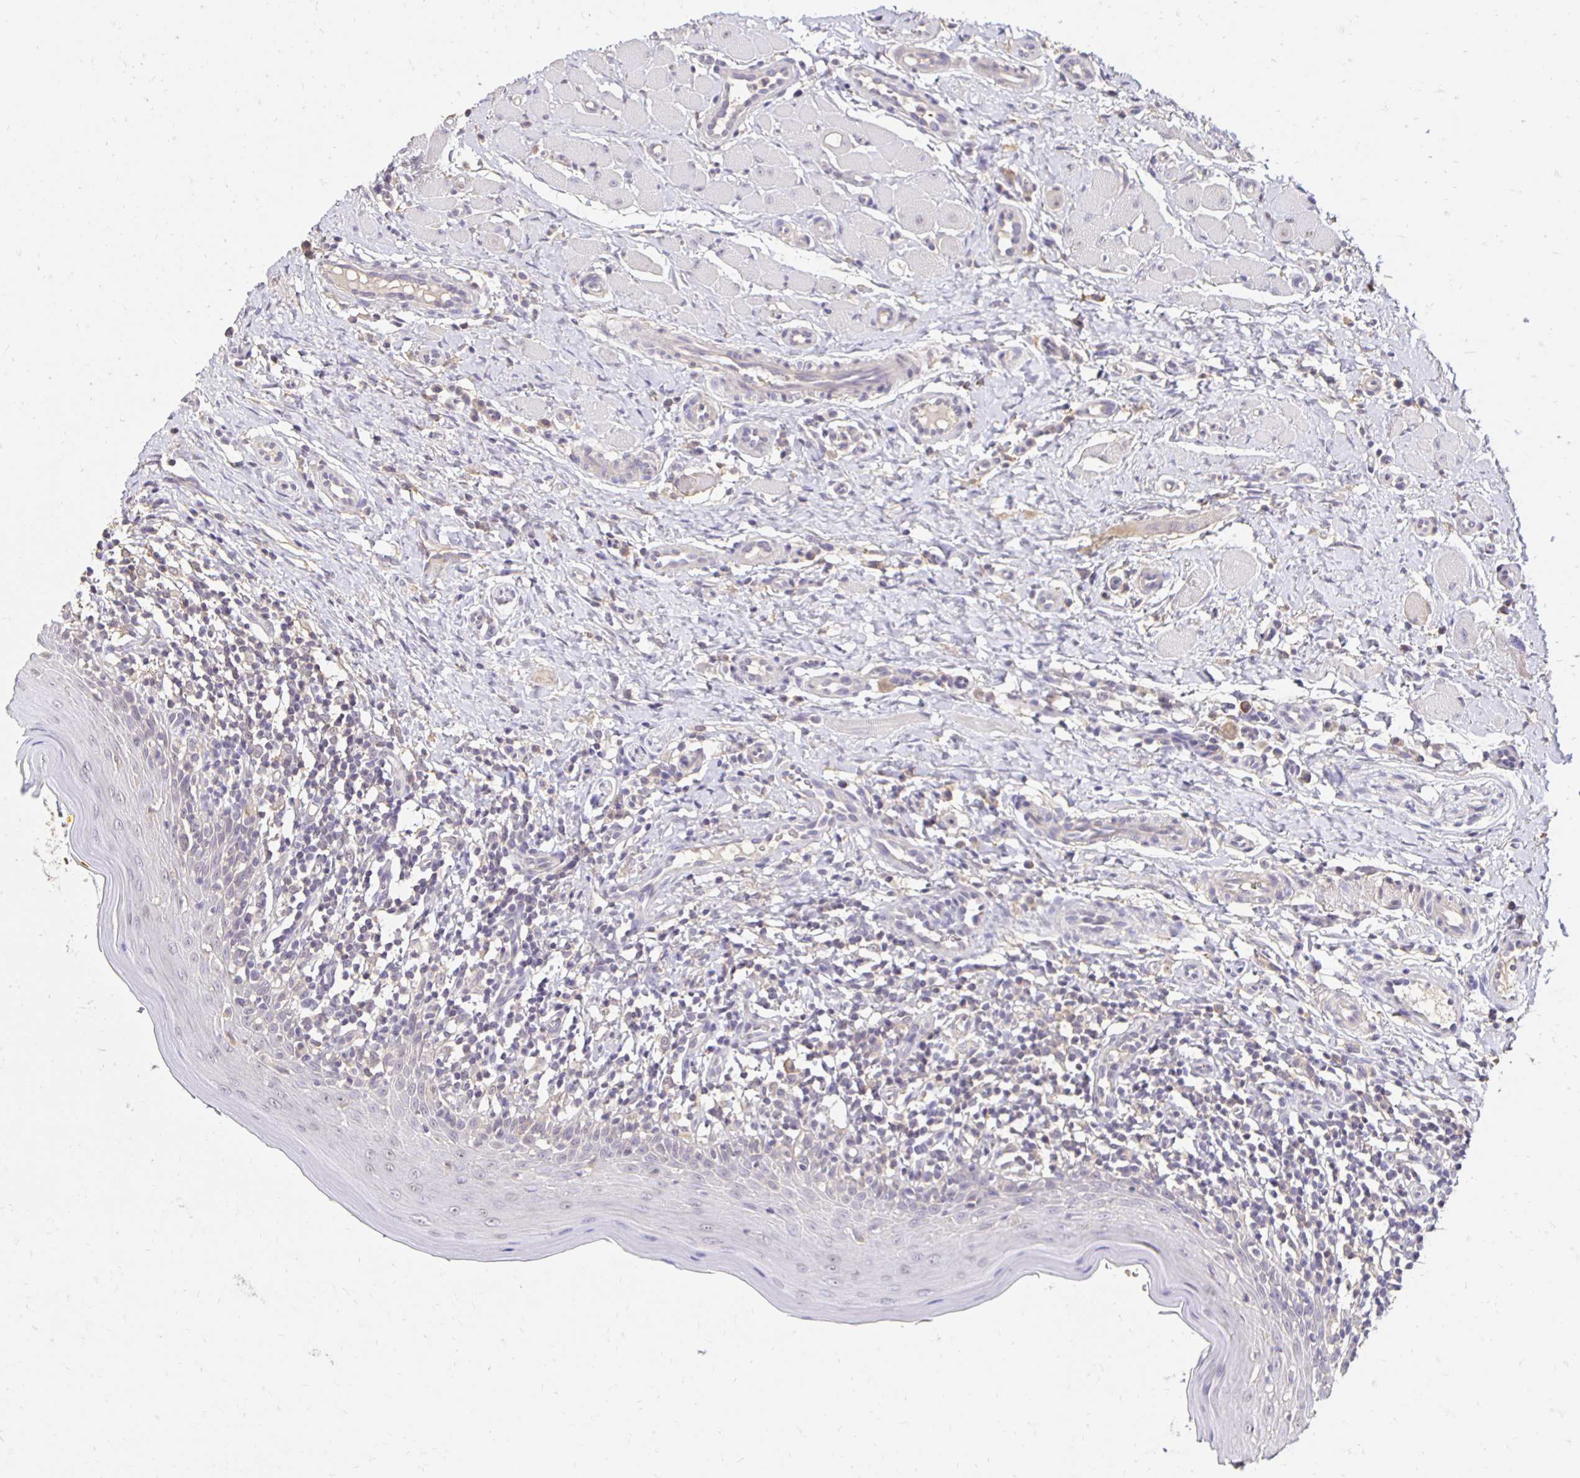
{"staining": {"intensity": "negative", "quantity": "none", "location": "none"}, "tissue": "oral mucosa", "cell_type": "Squamous epithelial cells", "image_type": "normal", "snomed": [{"axis": "morphology", "description": "Normal tissue, NOS"}, {"axis": "topography", "description": "Oral tissue"}, {"axis": "topography", "description": "Tounge, NOS"}], "caption": "Immunohistochemical staining of normal human oral mucosa demonstrates no significant expression in squamous epithelial cells.", "gene": "PNPLA3", "patient": {"sex": "female", "age": 58}}